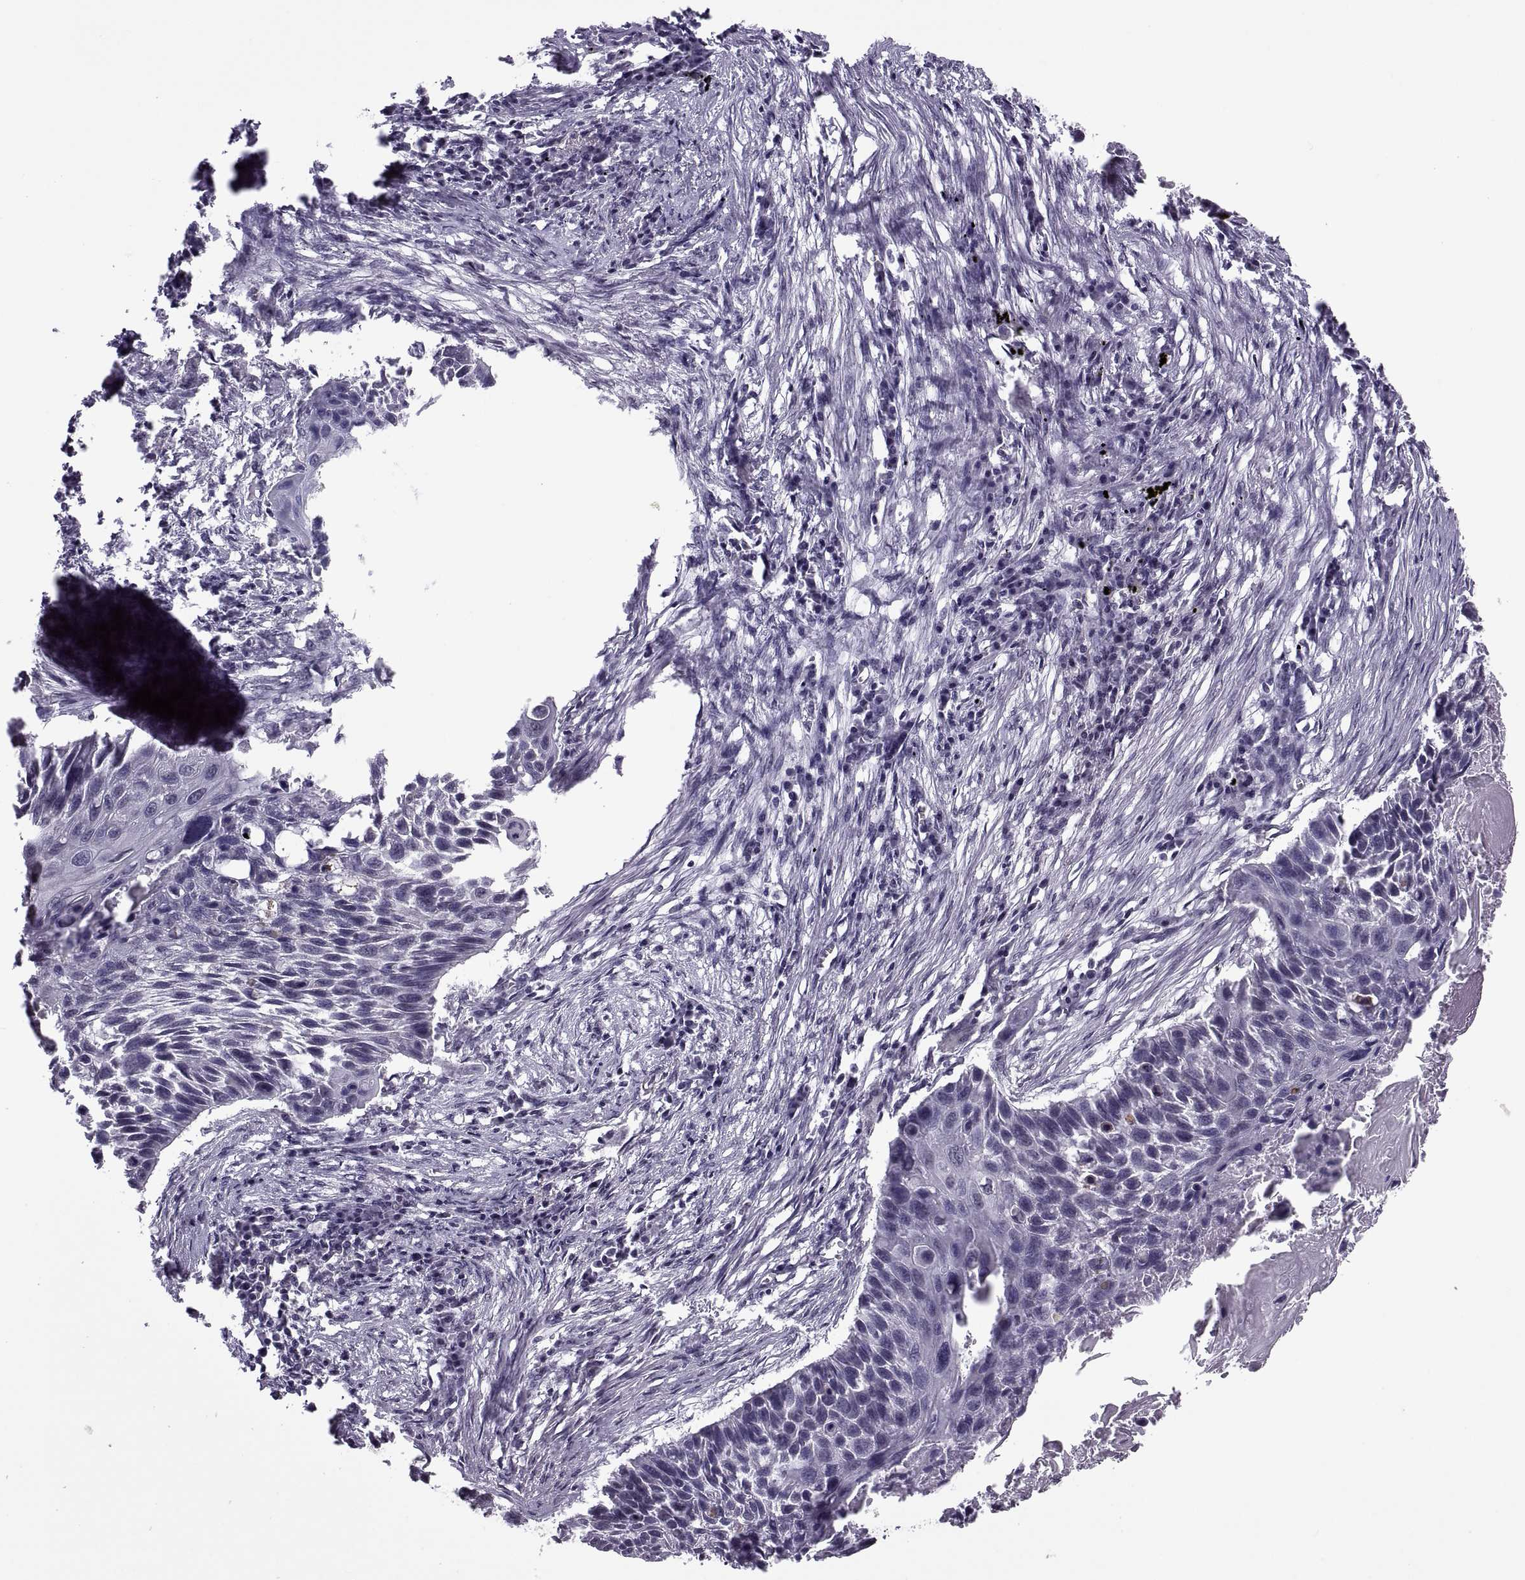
{"staining": {"intensity": "negative", "quantity": "none", "location": "none"}, "tissue": "lung cancer", "cell_type": "Tumor cells", "image_type": "cancer", "snomed": [{"axis": "morphology", "description": "Squamous cell carcinoma, NOS"}, {"axis": "topography", "description": "Lung"}], "caption": "Human squamous cell carcinoma (lung) stained for a protein using immunohistochemistry (IHC) shows no expression in tumor cells.", "gene": "OTP", "patient": {"sex": "male", "age": 78}}